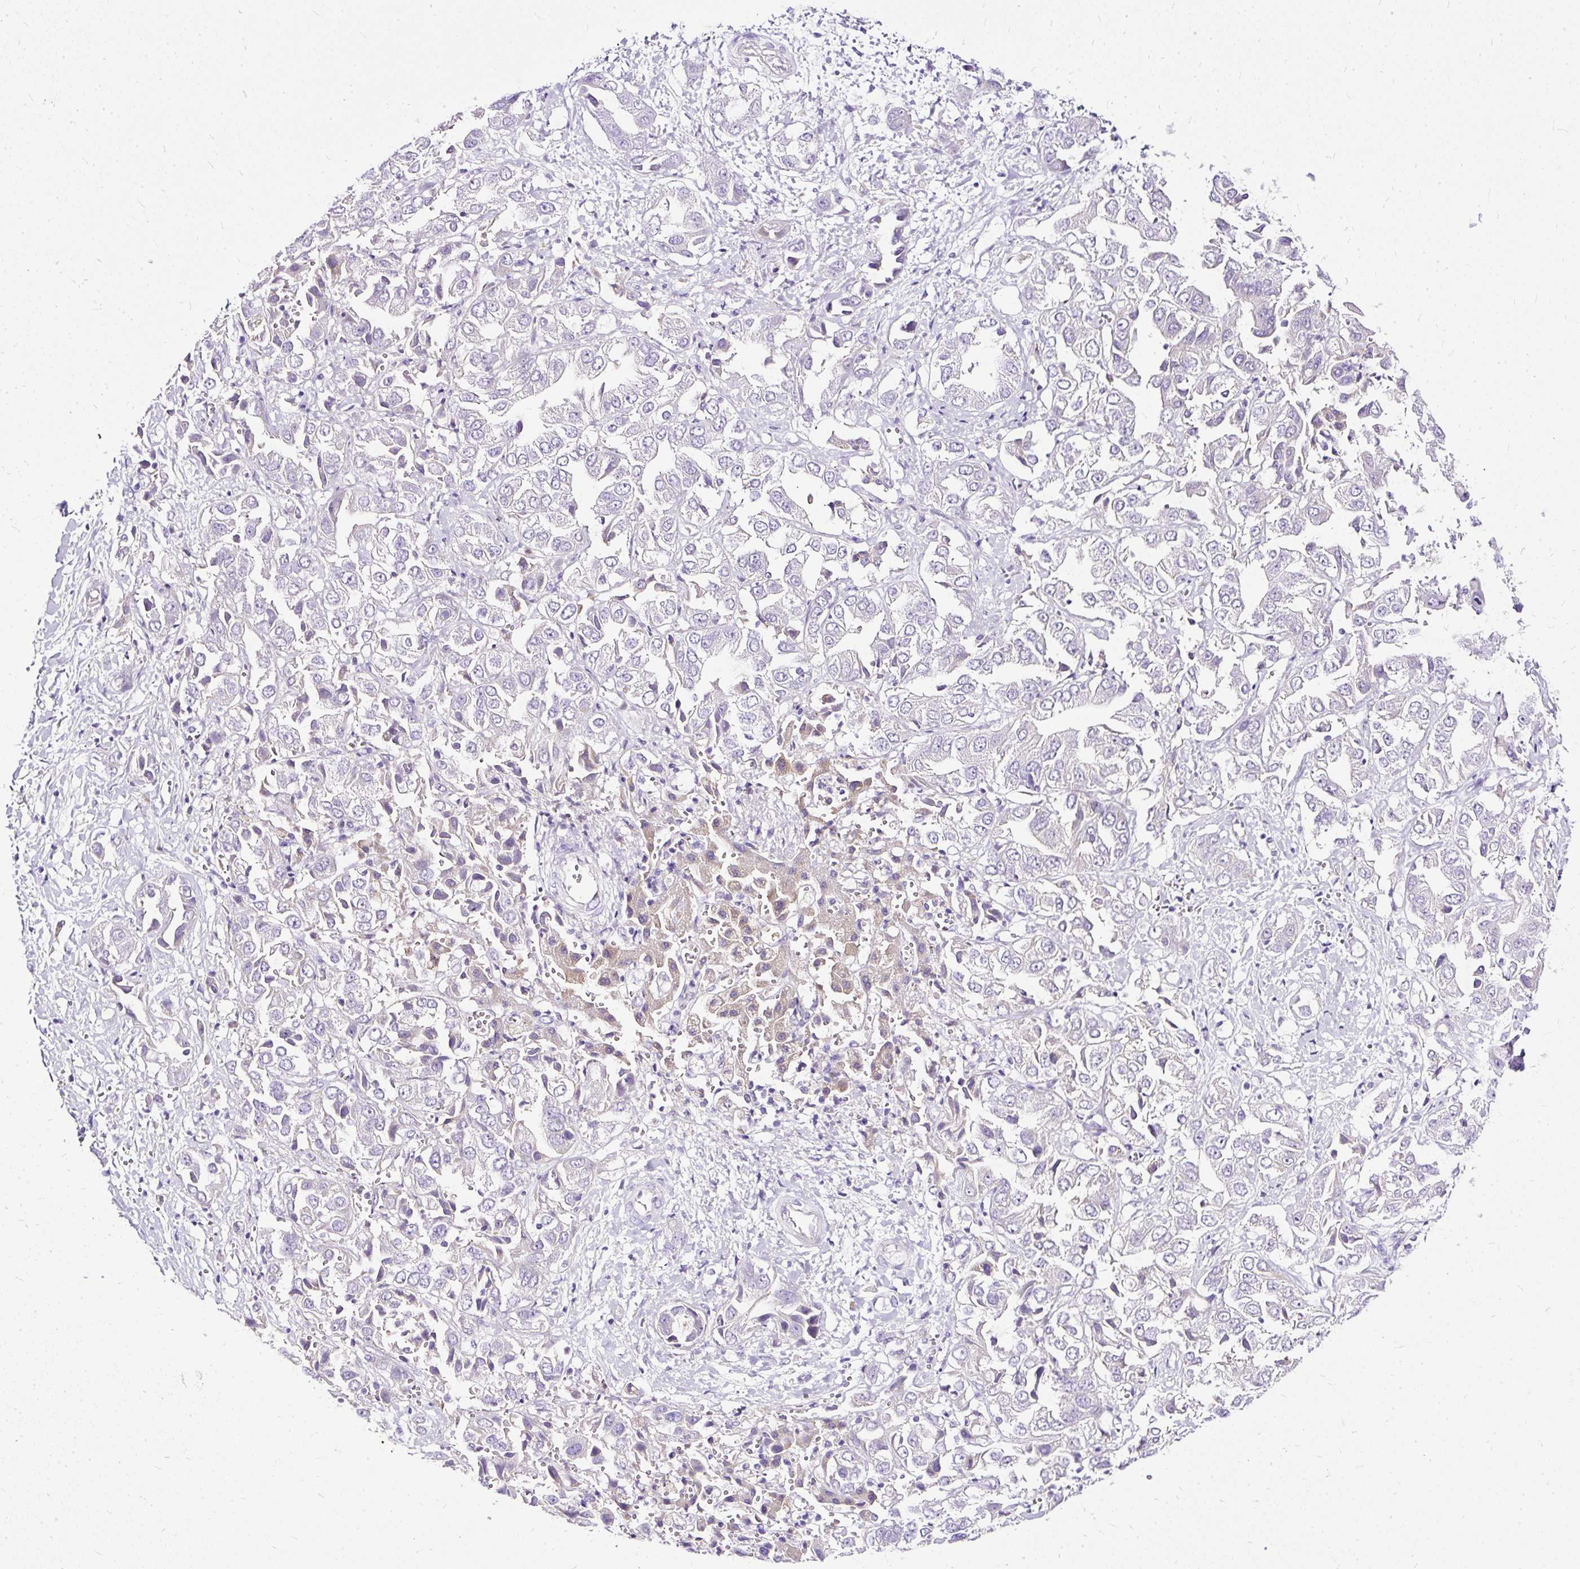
{"staining": {"intensity": "negative", "quantity": "none", "location": "none"}, "tissue": "liver cancer", "cell_type": "Tumor cells", "image_type": "cancer", "snomed": [{"axis": "morphology", "description": "Cholangiocarcinoma"}, {"axis": "topography", "description": "Liver"}], "caption": "Tumor cells are negative for protein expression in human liver cancer. Nuclei are stained in blue.", "gene": "AMFR", "patient": {"sex": "female", "age": 52}}